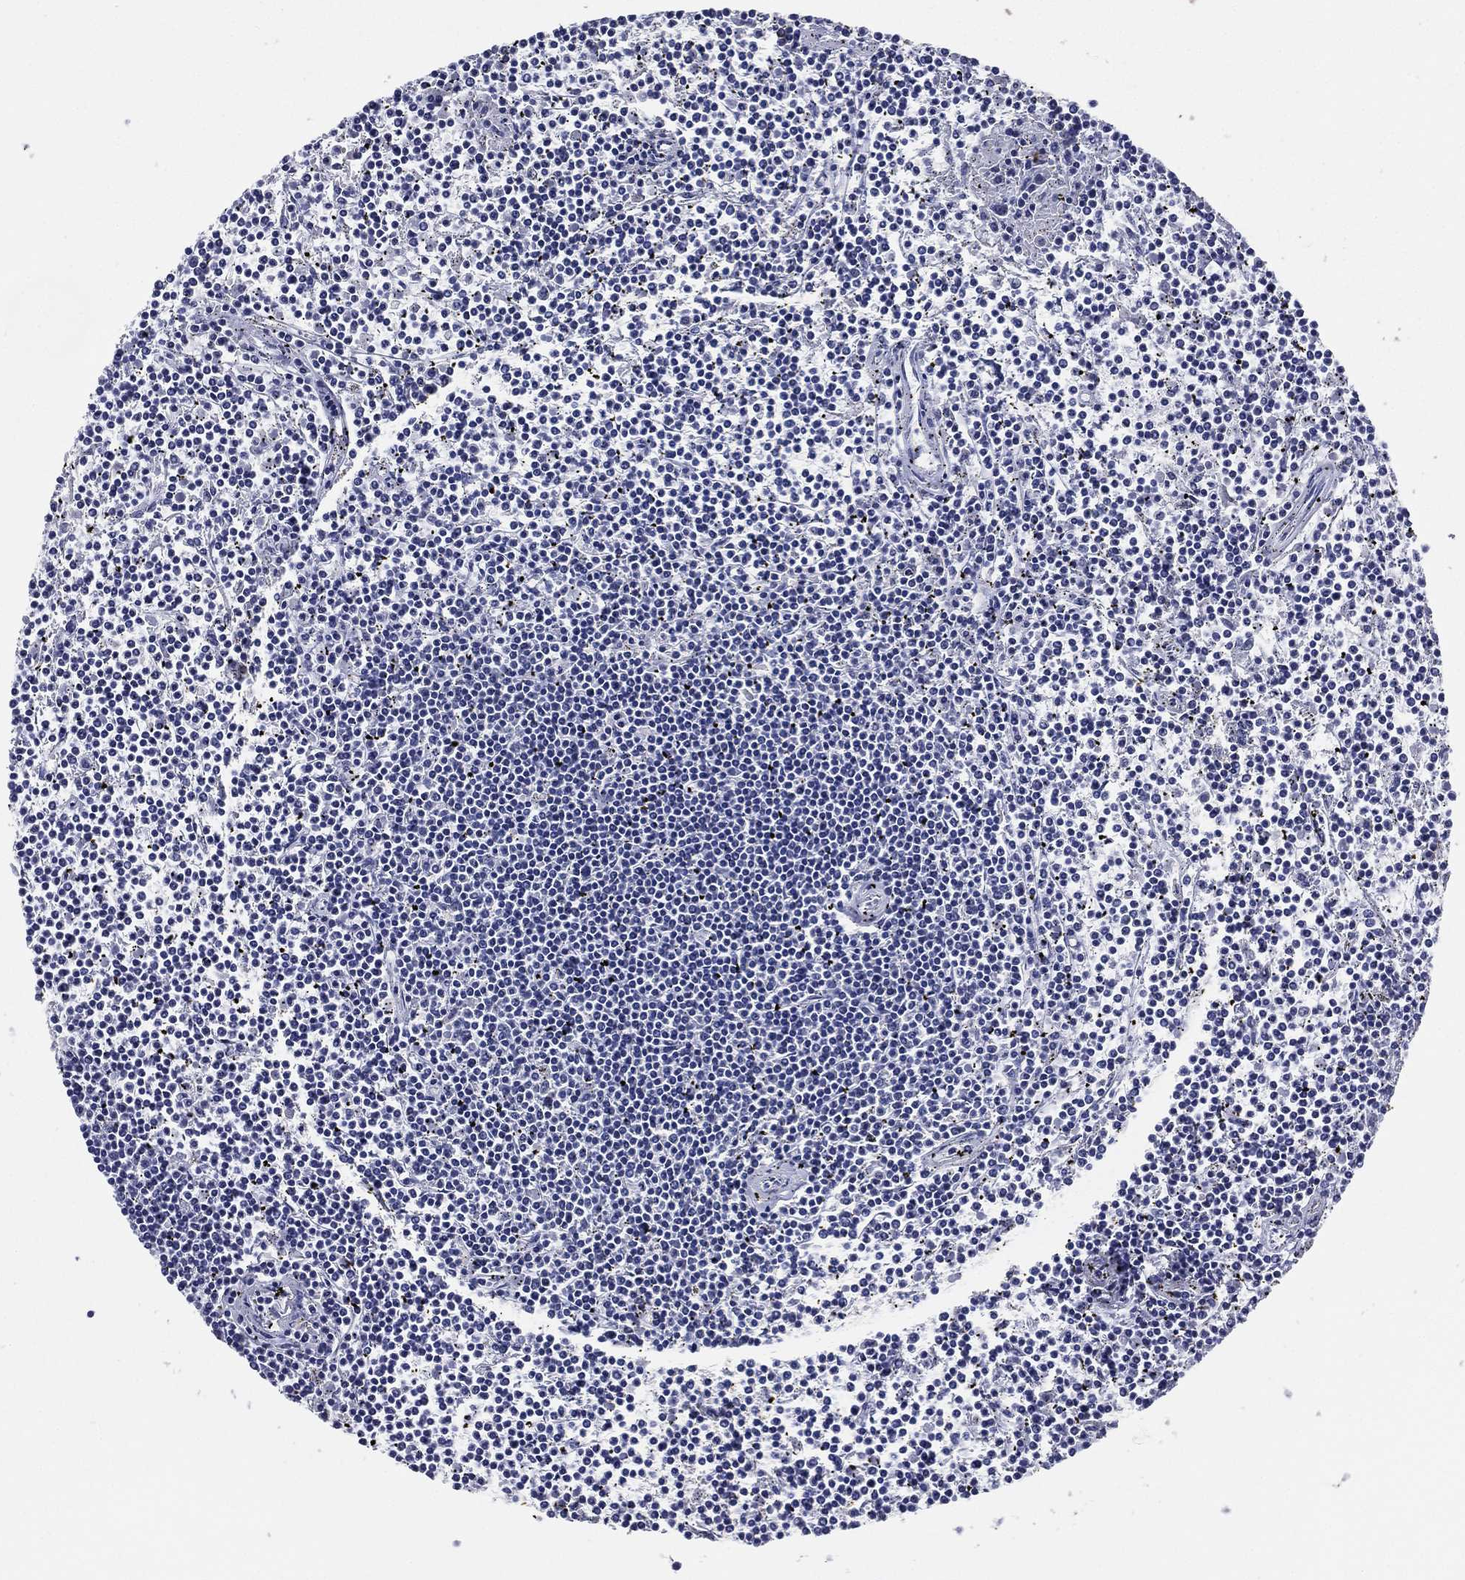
{"staining": {"intensity": "negative", "quantity": "none", "location": "none"}, "tissue": "lymphoma", "cell_type": "Tumor cells", "image_type": "cancer", "snomed": [{"axis": "morphology", "description": "Malignant lymphoma, non-Hodgkin's type, Low grade"}, {"axis": "topography", "description": "Spleen"}], "caption": "Micrograph shows no protein expression in tumor cells of low-grade malignant lymphoma, non-Hodgkin's type tissue. (Stains: DAB immunohistochemistry with hematoxylin counter stain, Microscopy: brightfield microscopy at high magnification).", "gene": "SLC13A4", "patient": {"sex": "female", "age": 19}}